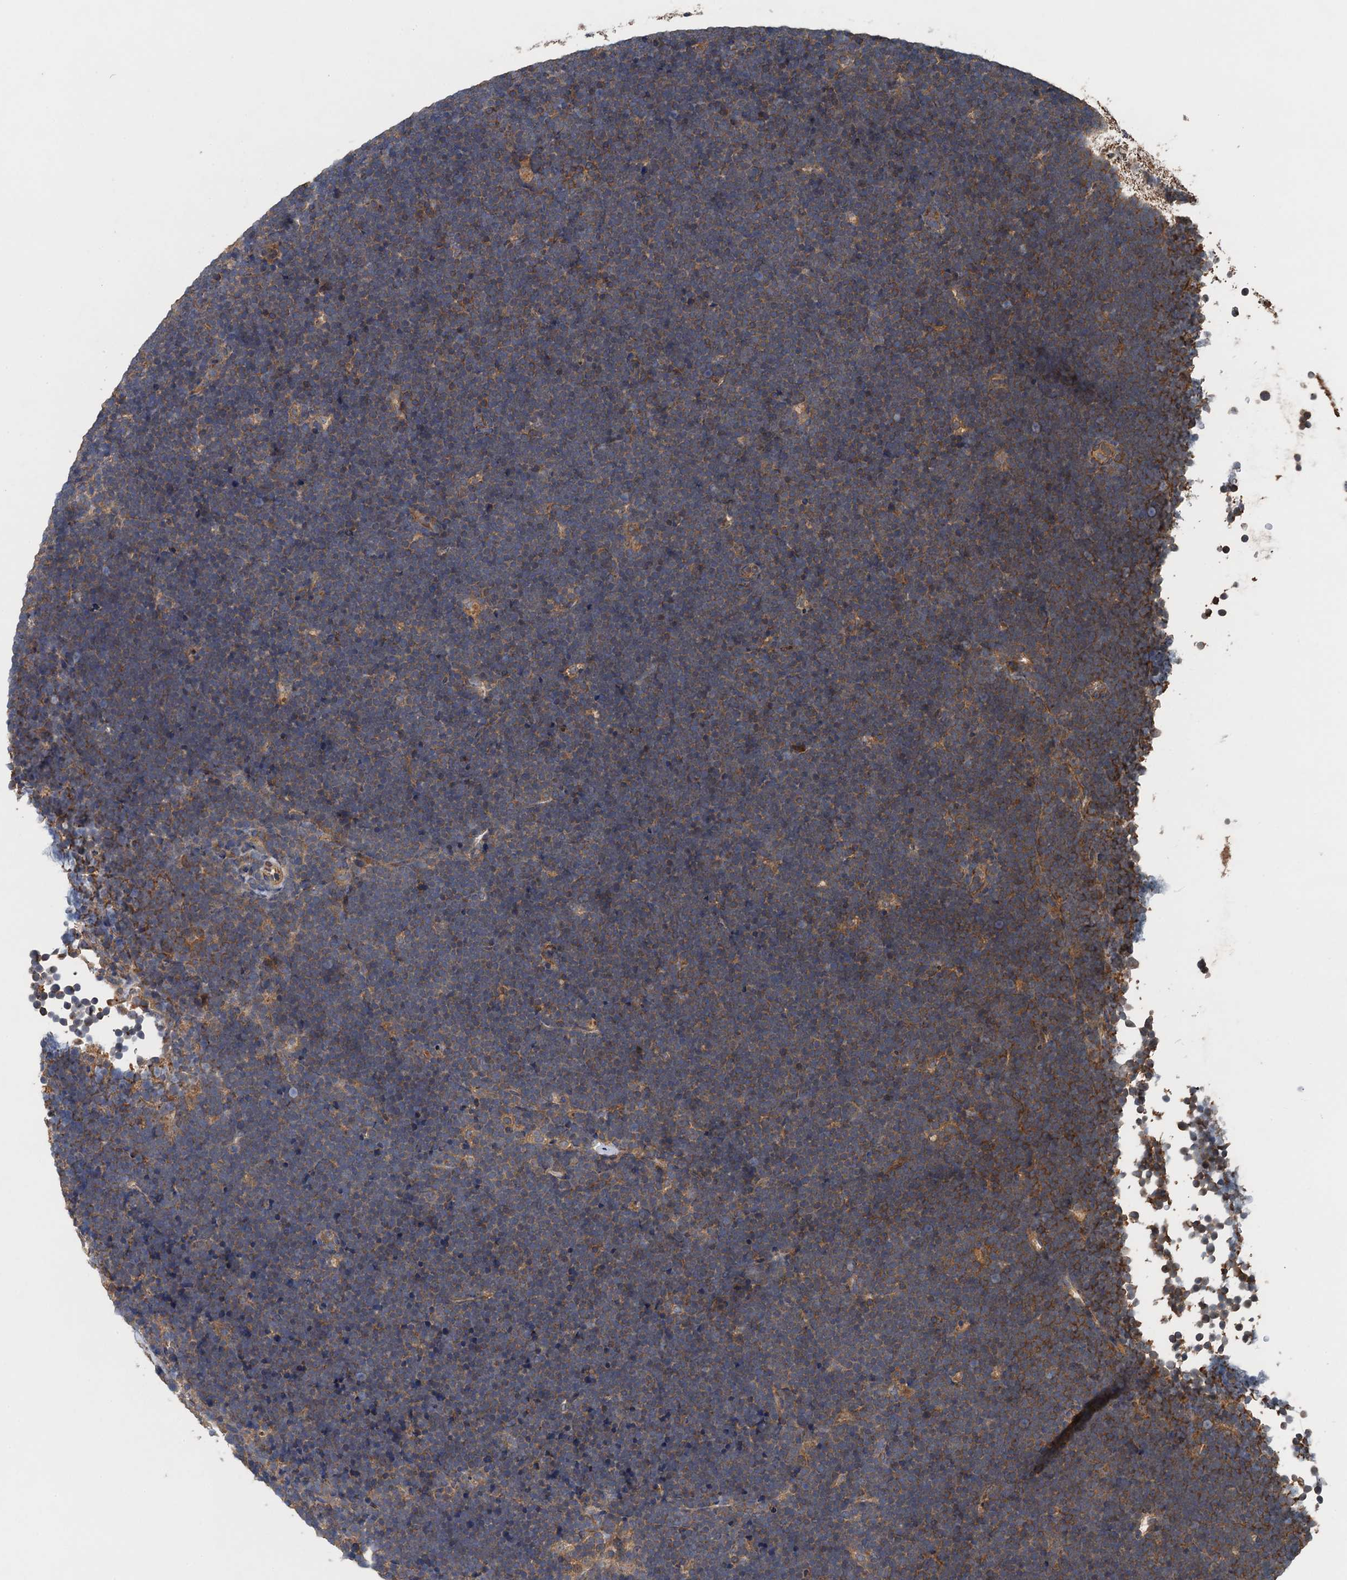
{"staining": {"intensity": "weak", "quantity": "25%-75%", "location": "cytoplasmic/membranous"}, "tissue": "lymphoma", "cell_type": "Tumor cells", "image_type": "cancer", "snomed": [{"axis": "morphology", "description": "Malignant lymphoma, non-Hodgkin's type, High grade"}, {"axis": "topography", "description": "Lymph node"}], "caption": "Tumor cells exhibit low levels of weak cytoplasmic/membranous staining in about 25%-75% of cells in human high-grade malignant lymphoma, non-Hodgkin's type.", "gene": "BORCS5", "patient": {"sex": "male", "age": 13}}